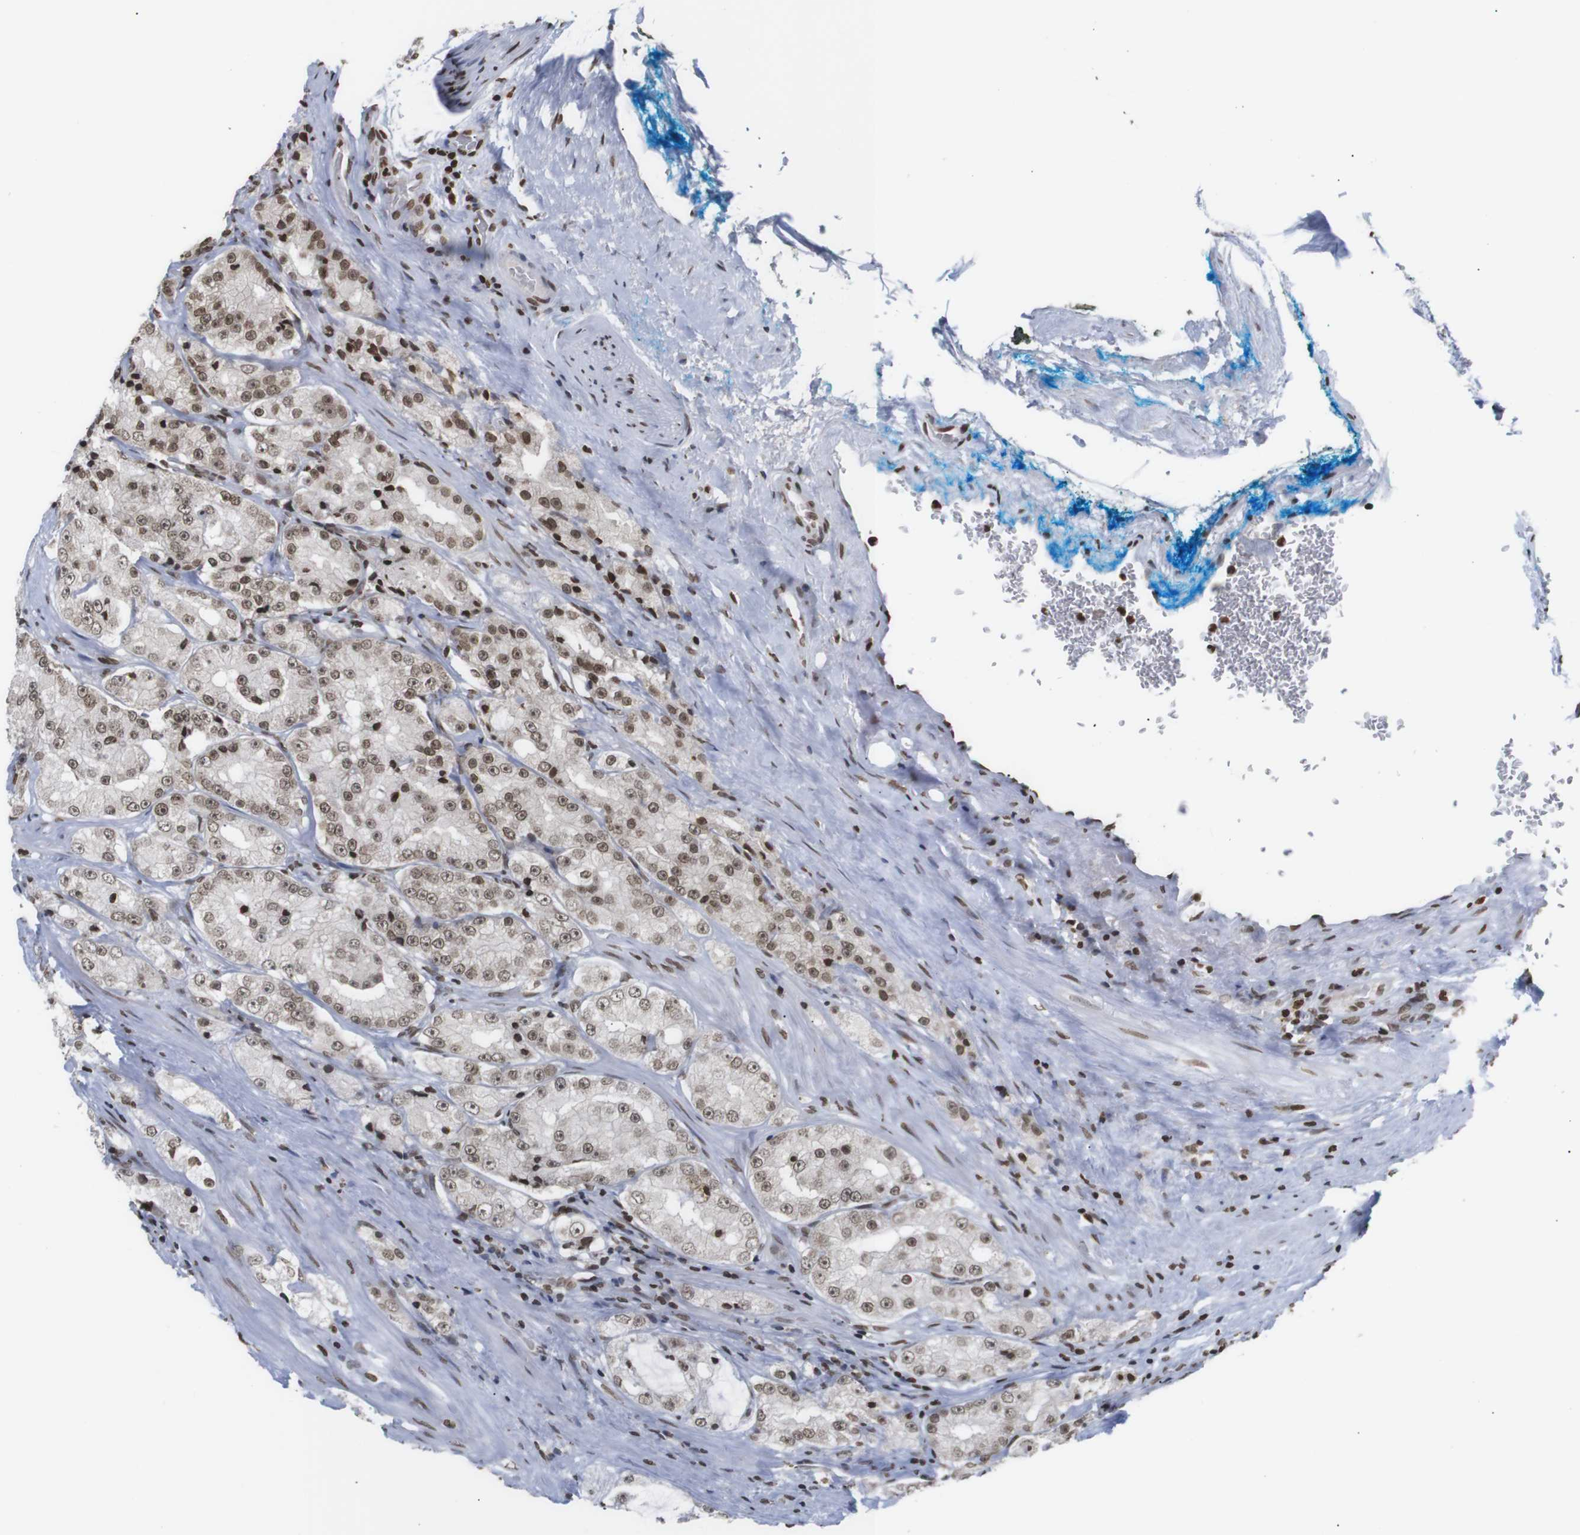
{"staining": {"intensity": "moderate", "quantity": ">75%", "location": "nuclear"}, "tissue": "prostate cancer", "cell_type": "Tumor cells", "image_type": "cancer", "snomed": [{"axis": "morphology", "description": "Adenocarcinoma, High grade"}, {"axis": "topography", "description": "Prostate"}], "caption": "An IHC photomicrograph of tumor tissue is shown. Protein staining in brown labels moderate nuclear positivity in prostate cancer within tumor cells.", "gene": "ETV5", "patient": {"sex": "male", "age": 73}}